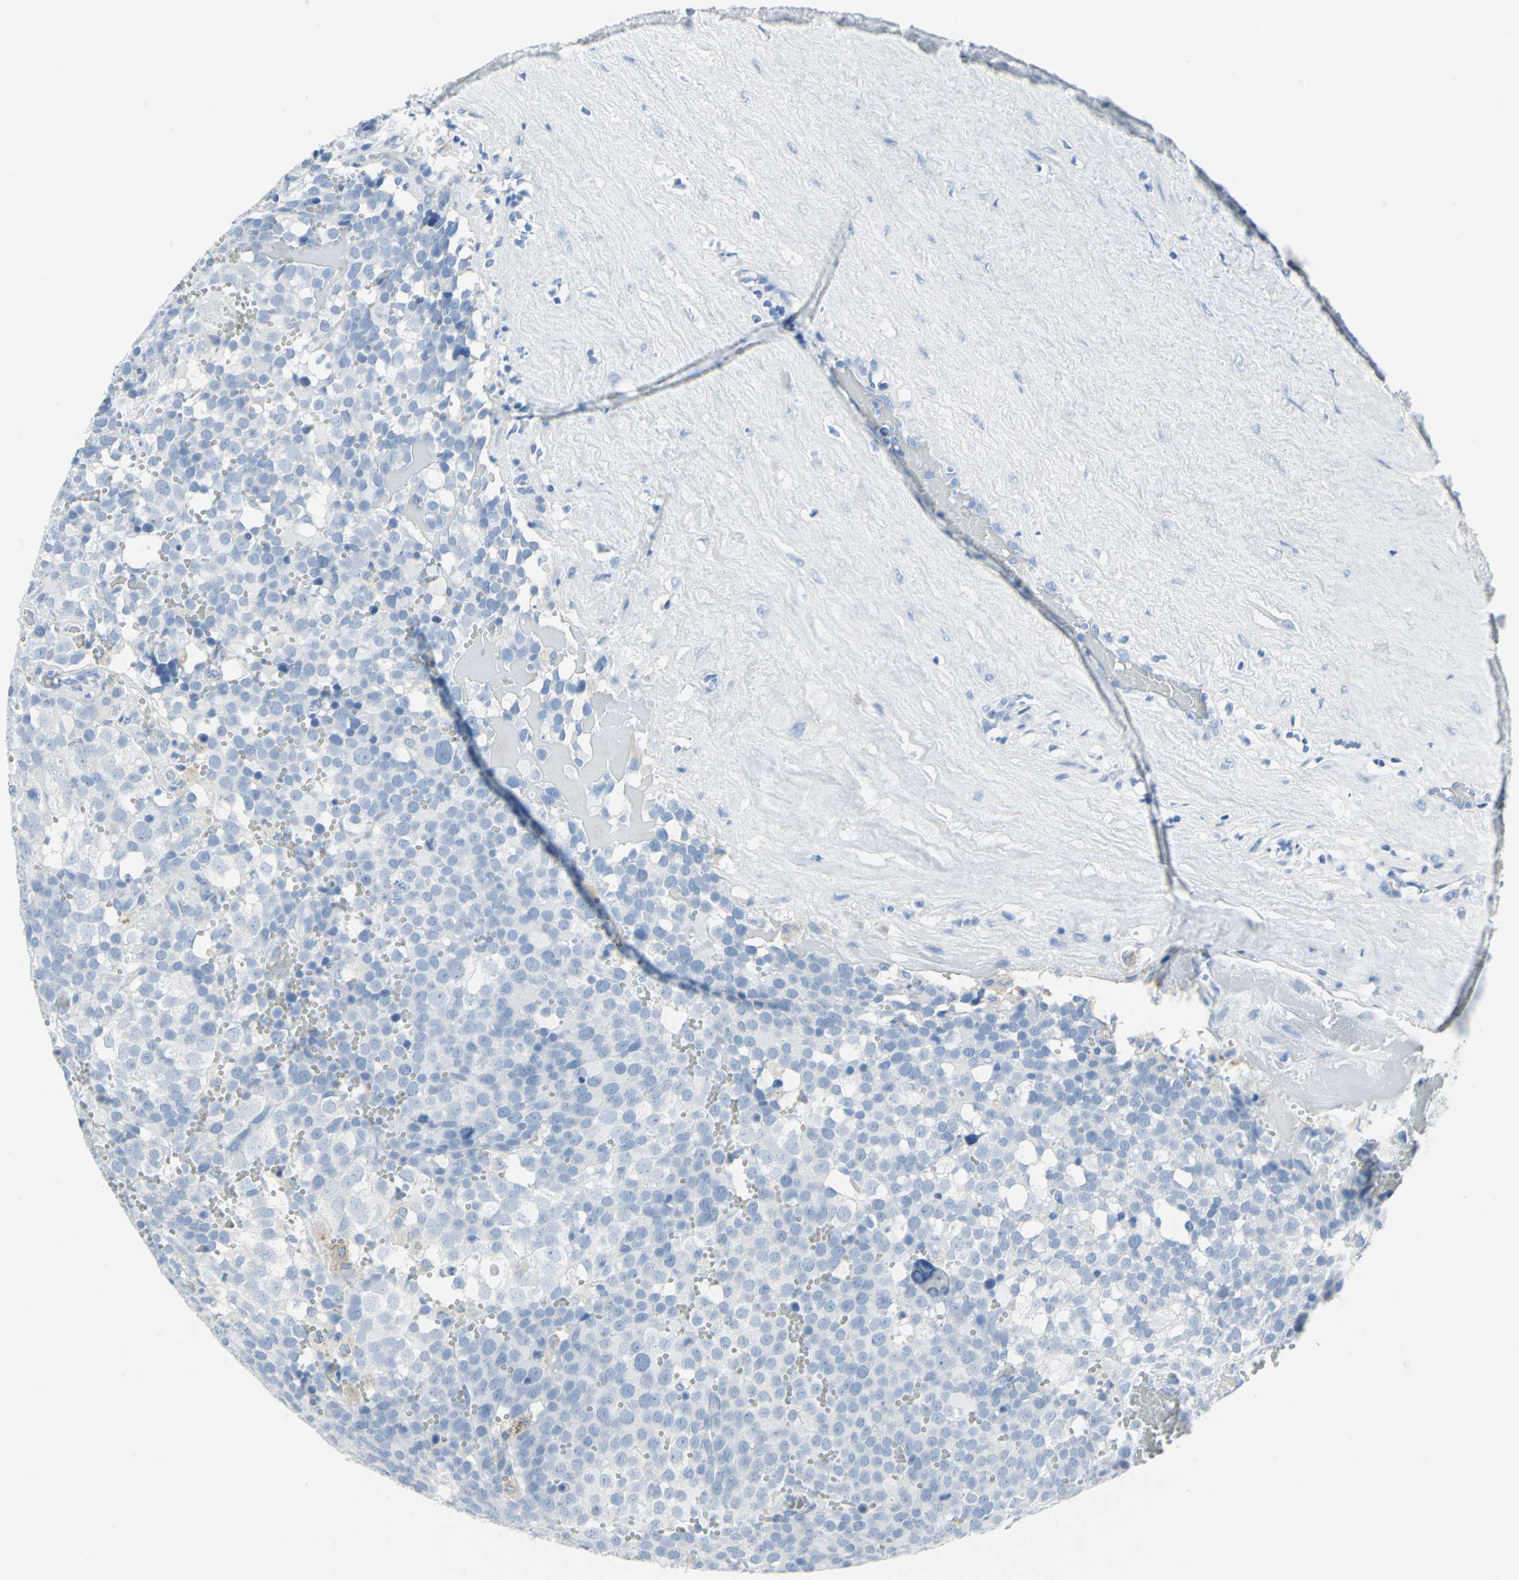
{"staining": {"intensity": "negative", "quantity": "none", "location": "none"}, "tissue": "testis cancer", "cell_type": "Tumor cells", "image_type": "cancer", "snomed": [{"axis": "morphology", "description": "Seminoma, NOS"}, {"axis": "topography", "description": "Testis"}], "caption": "An image of human seminoma (testis) is negative for staining in tumor cells.", "gene": "SFN", "patient": {"sex": "male", "age": 71}}